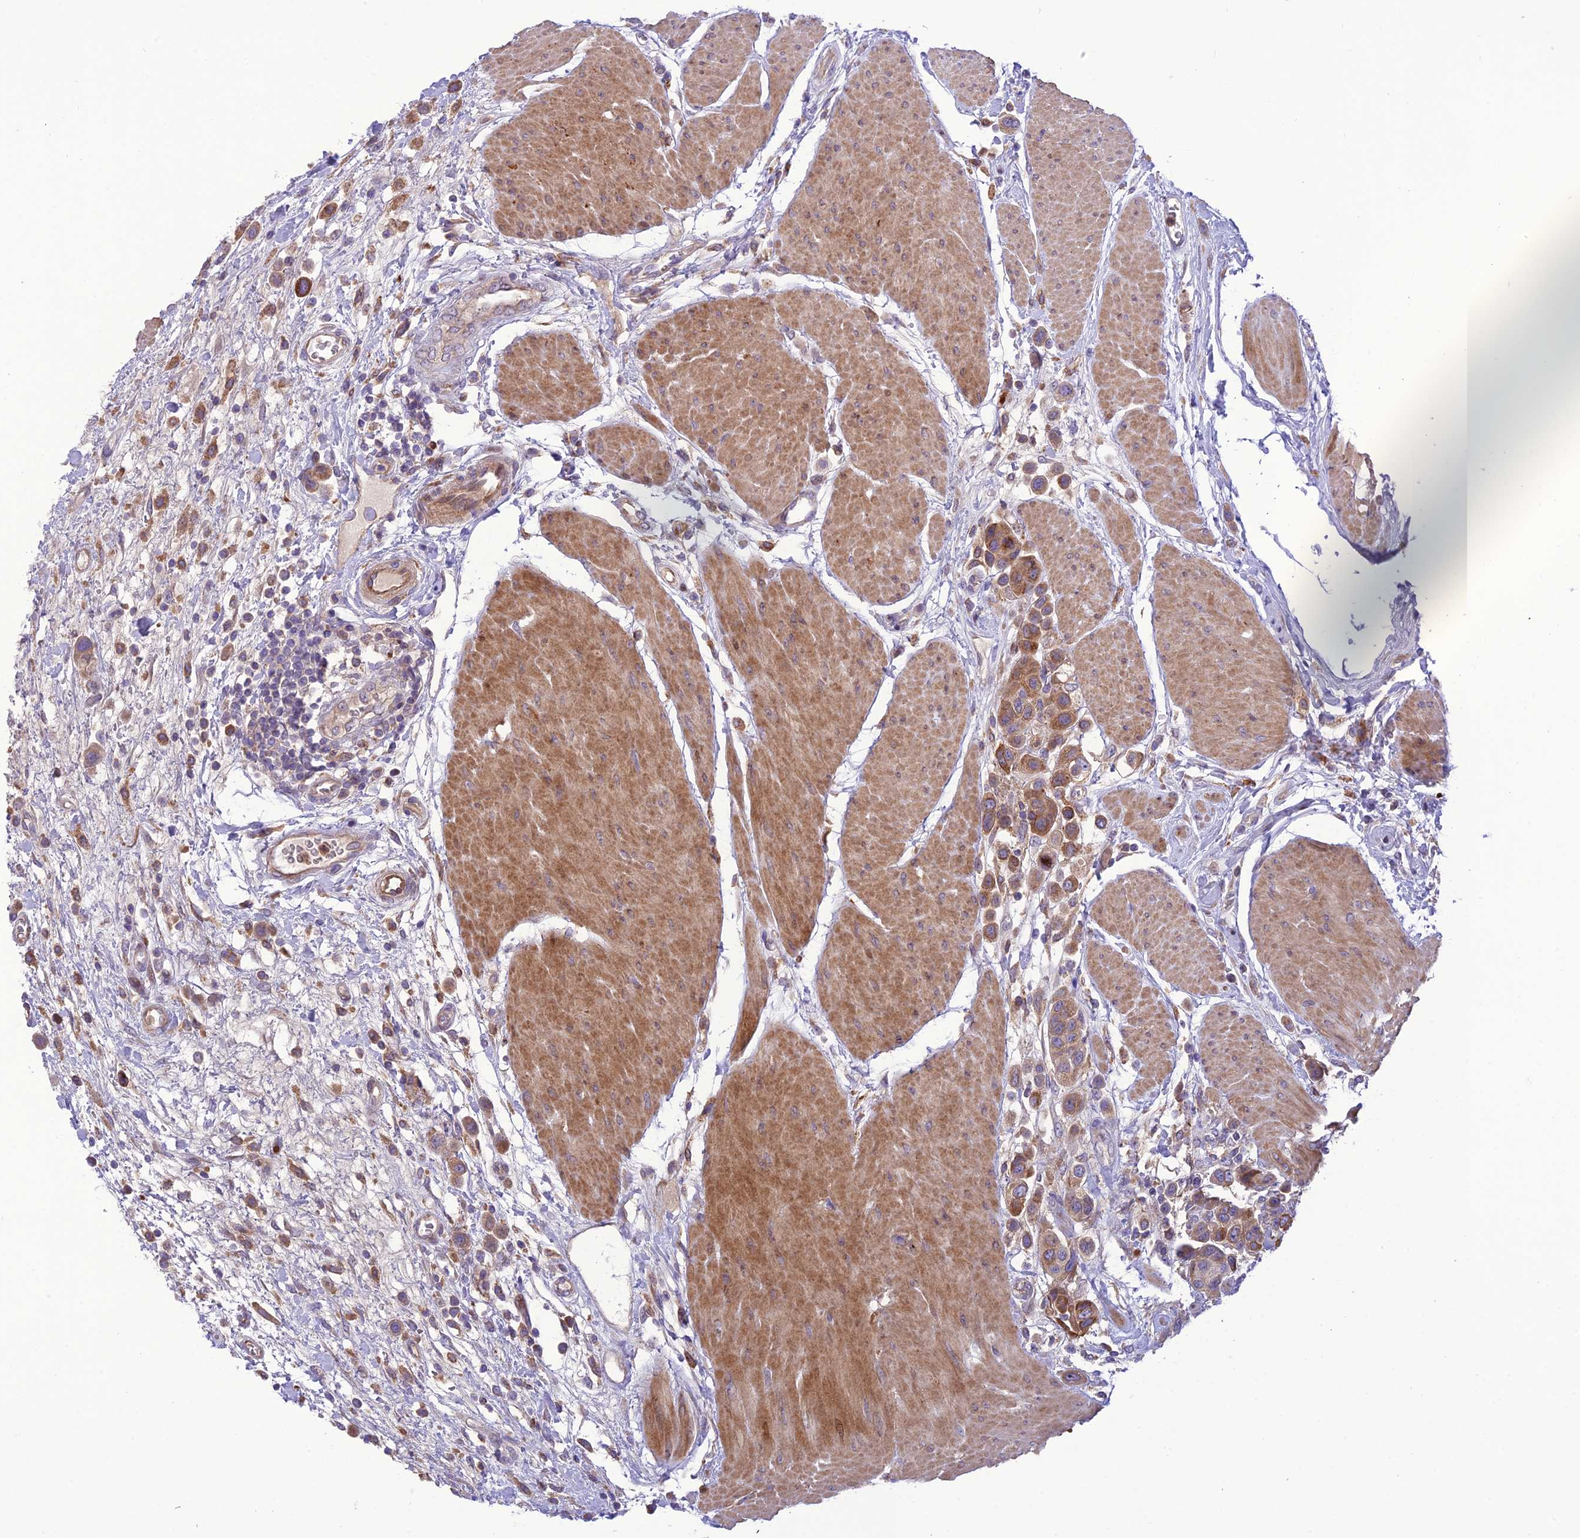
{"staining": {"intensity": "moderate", "quantity": ">75%", "location": "cytoplasmic/membranous"}, "tissue": "urothelial cancer", "cell_type": "Tumor cells", "image_type": "cancer", "snomed": [{"axis": "morphology", "description": "Urothelial carcinoma, High grade"}, {"axis": "topography", "description": "Urinary bladder"}], "caption": "A brown stain shows moderate cytoplasmic/membranous staining of a protein in human high-grade urothelial carcinoma tumor cells.", "gene": "JMY", "patient": {"sex": "male", "age": 50}}